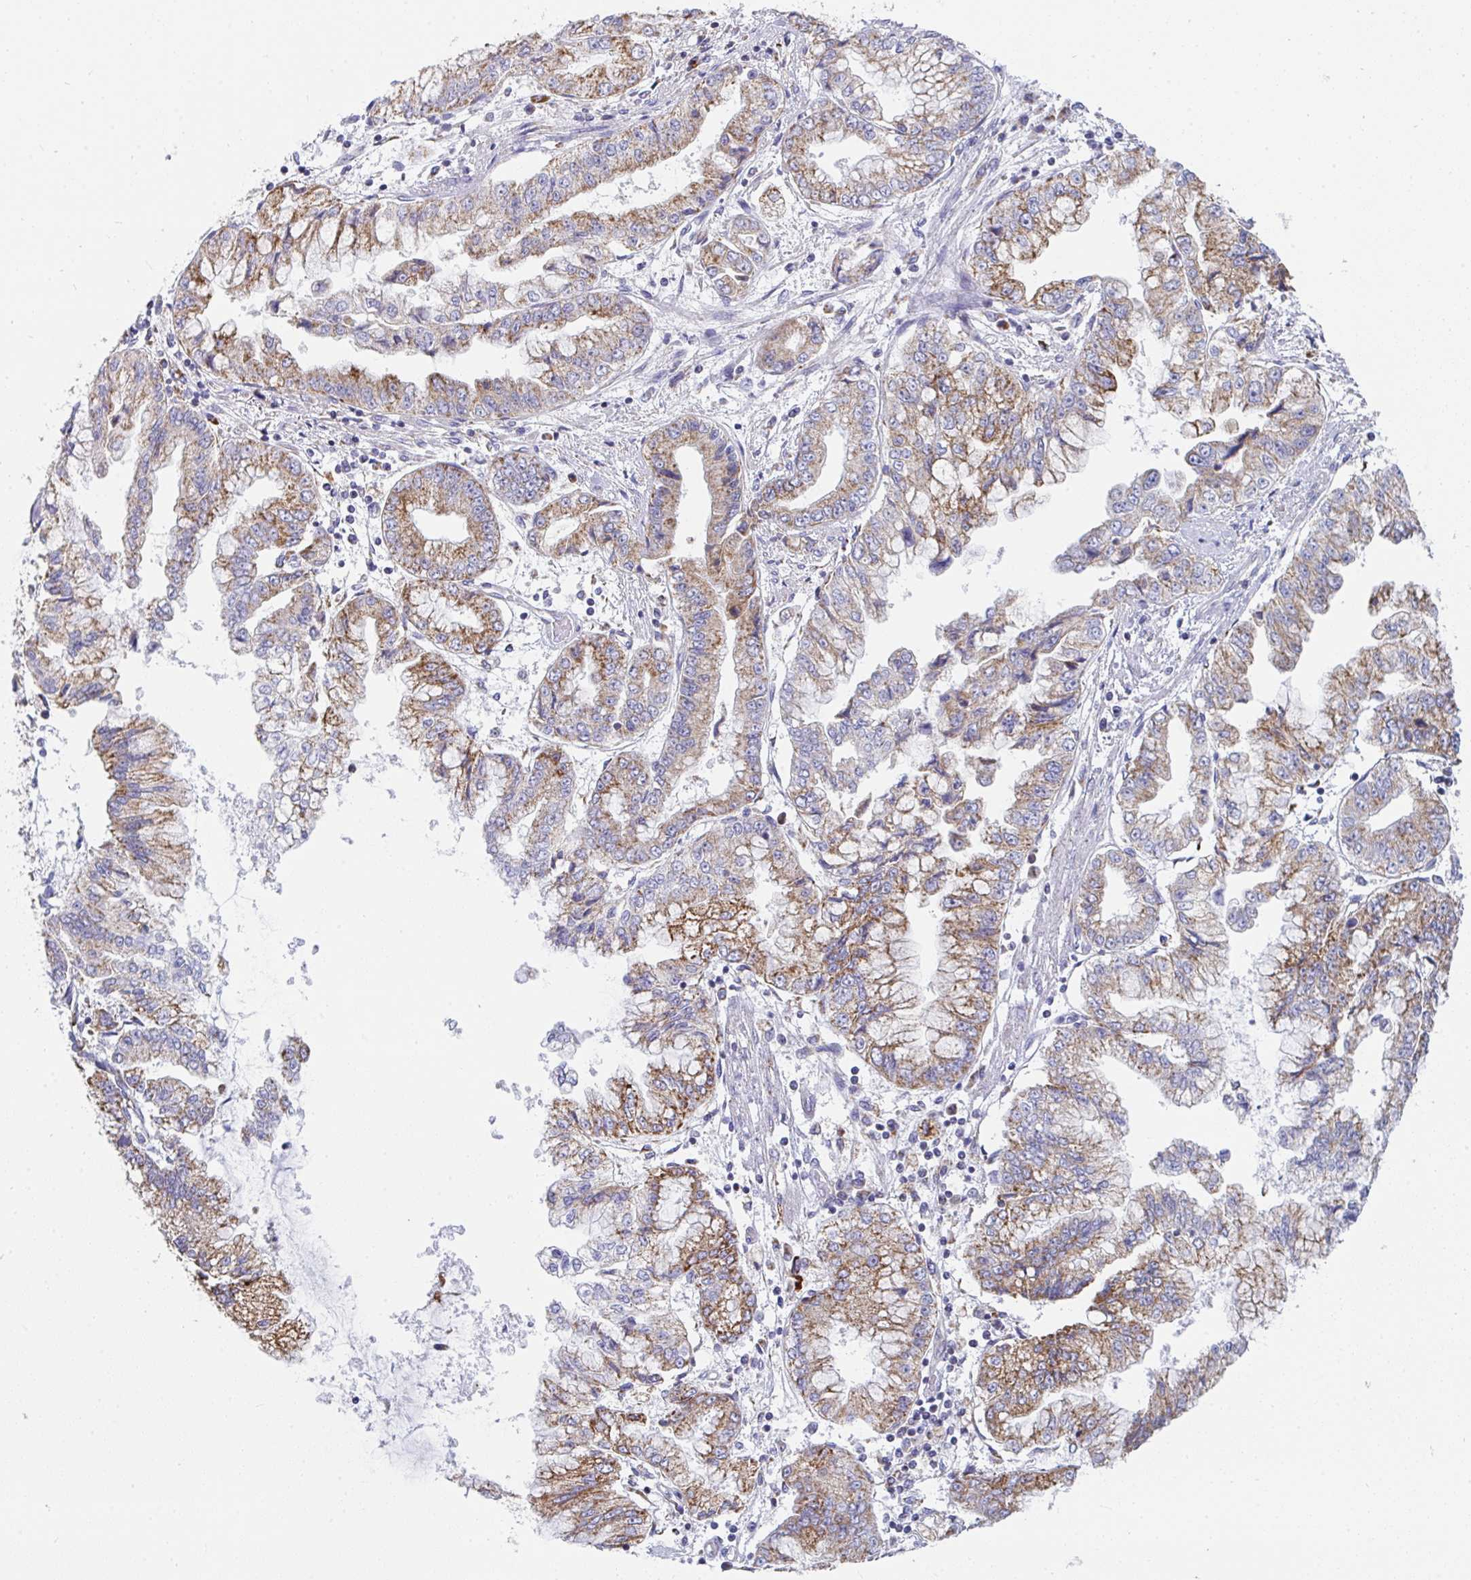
{"staining": {"intensity": "moderate", "quantity": ">75%", "location": "cytoplasmic/membranous"}, "tissue": "stomach cancer", "cell_type": "Tumor cells", "image_type": "cancer", "snomed": [{"axis": "morphology", "description": "Adenocarcinoma, NOS"}, {"axis": "topography", "description": "Stomach, upper"}], "caption": "IHC photomicrograph of neoplastic tissue: stomach cancer stained using immunohistochemistry (IHC) exhibits medium levels of moderate protein expression localized specifically in the cytoplasmic/membranous of tumor cells, appearing as a cytoplasmic/membranous brown color.", "gene": "AIFM1", "patient": {"sex": "female", "age": 74}}